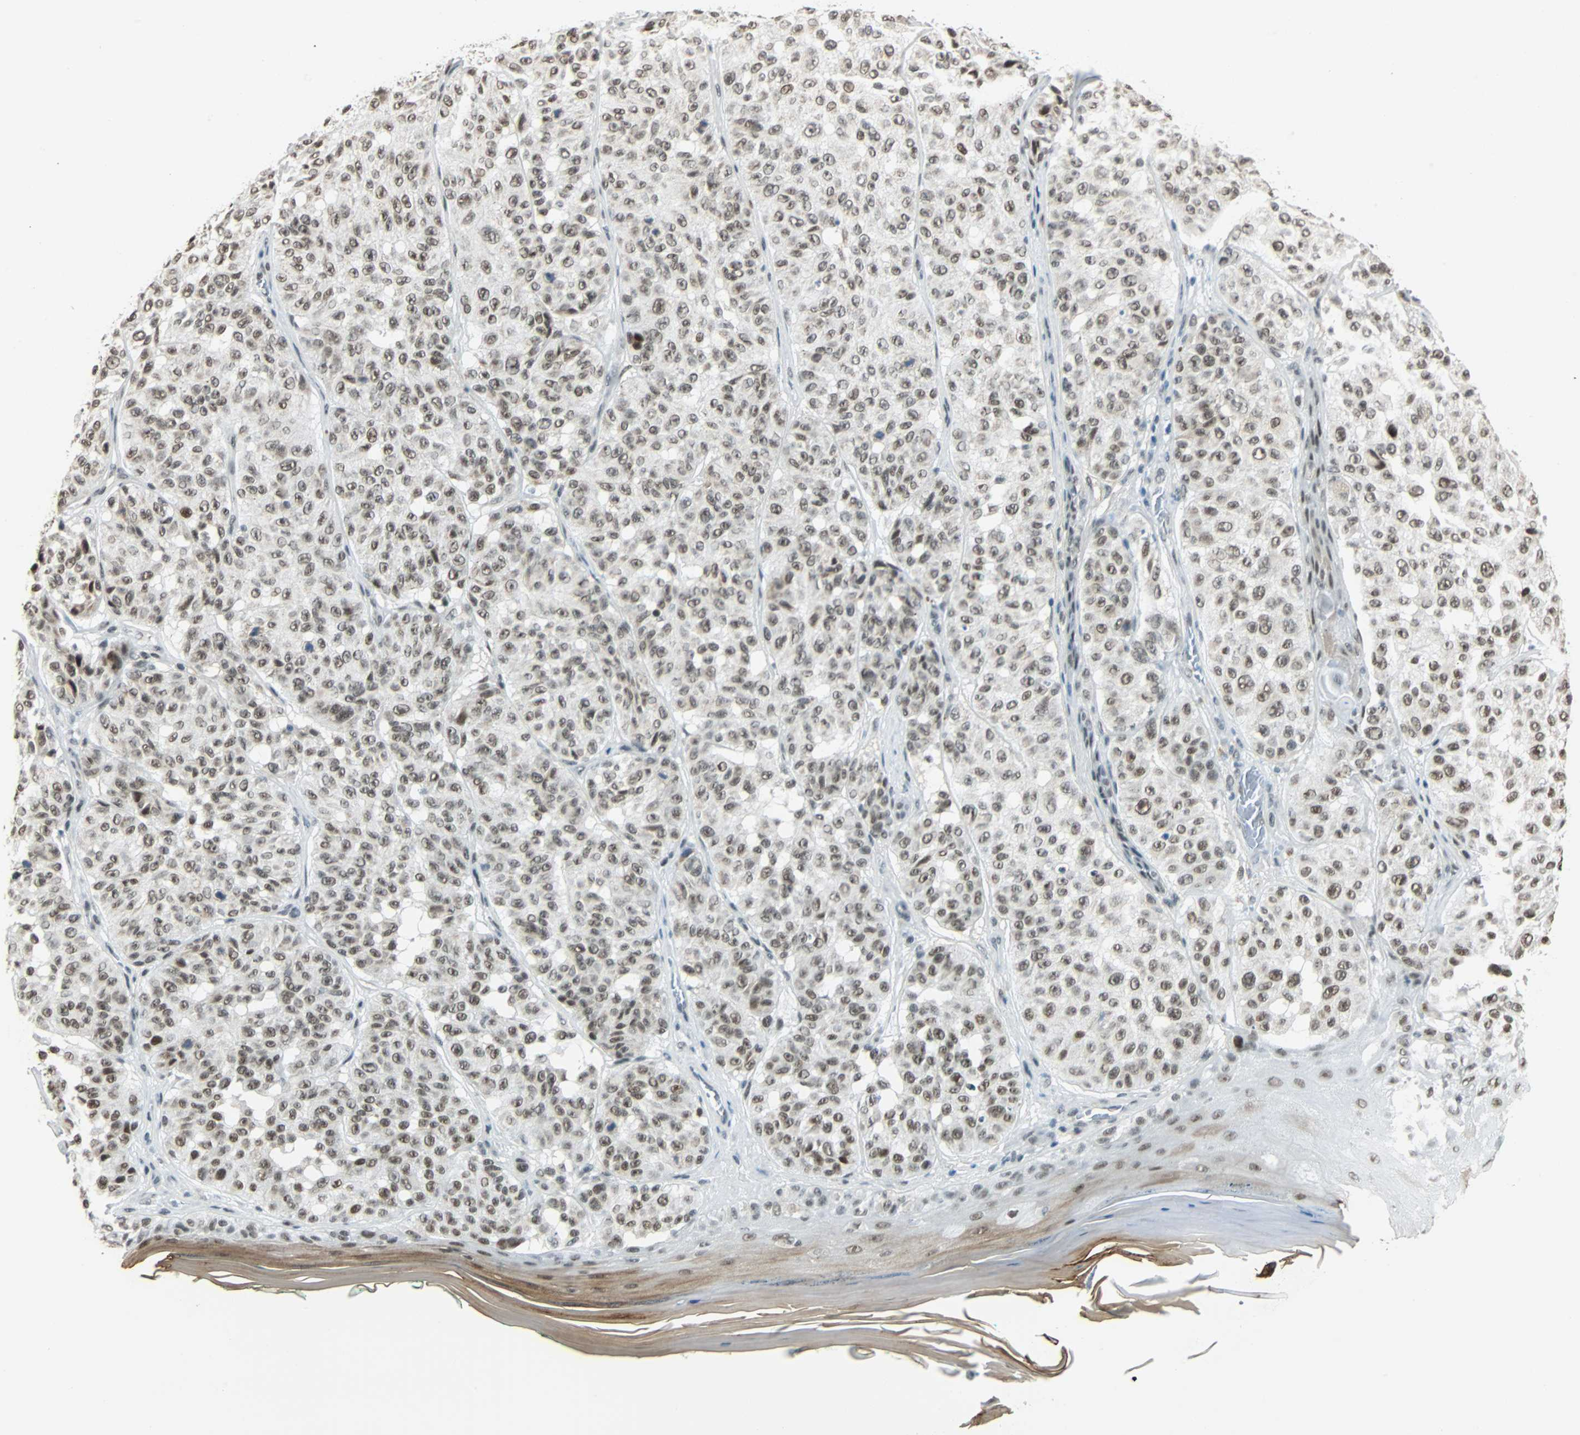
{"staining": {"intensity": "moderate", "quantity": ">75%", "location": "nuclear"}, "tissue": "melanoma", "cell_type": "Tumor cells", "image_type": "cancer", "snomed": [{"axis": "morphology", "description": "Malignant melanoma, NOS"}, {"axis": "topography", "description": "Skin"}], "caption": "Melanoma stained for a protein (brown) reveals moderate nuclear positive expression in about >75% of tumor cells.", "gene": "NELFE", "patient": {"sex": "female", "age": 46}}